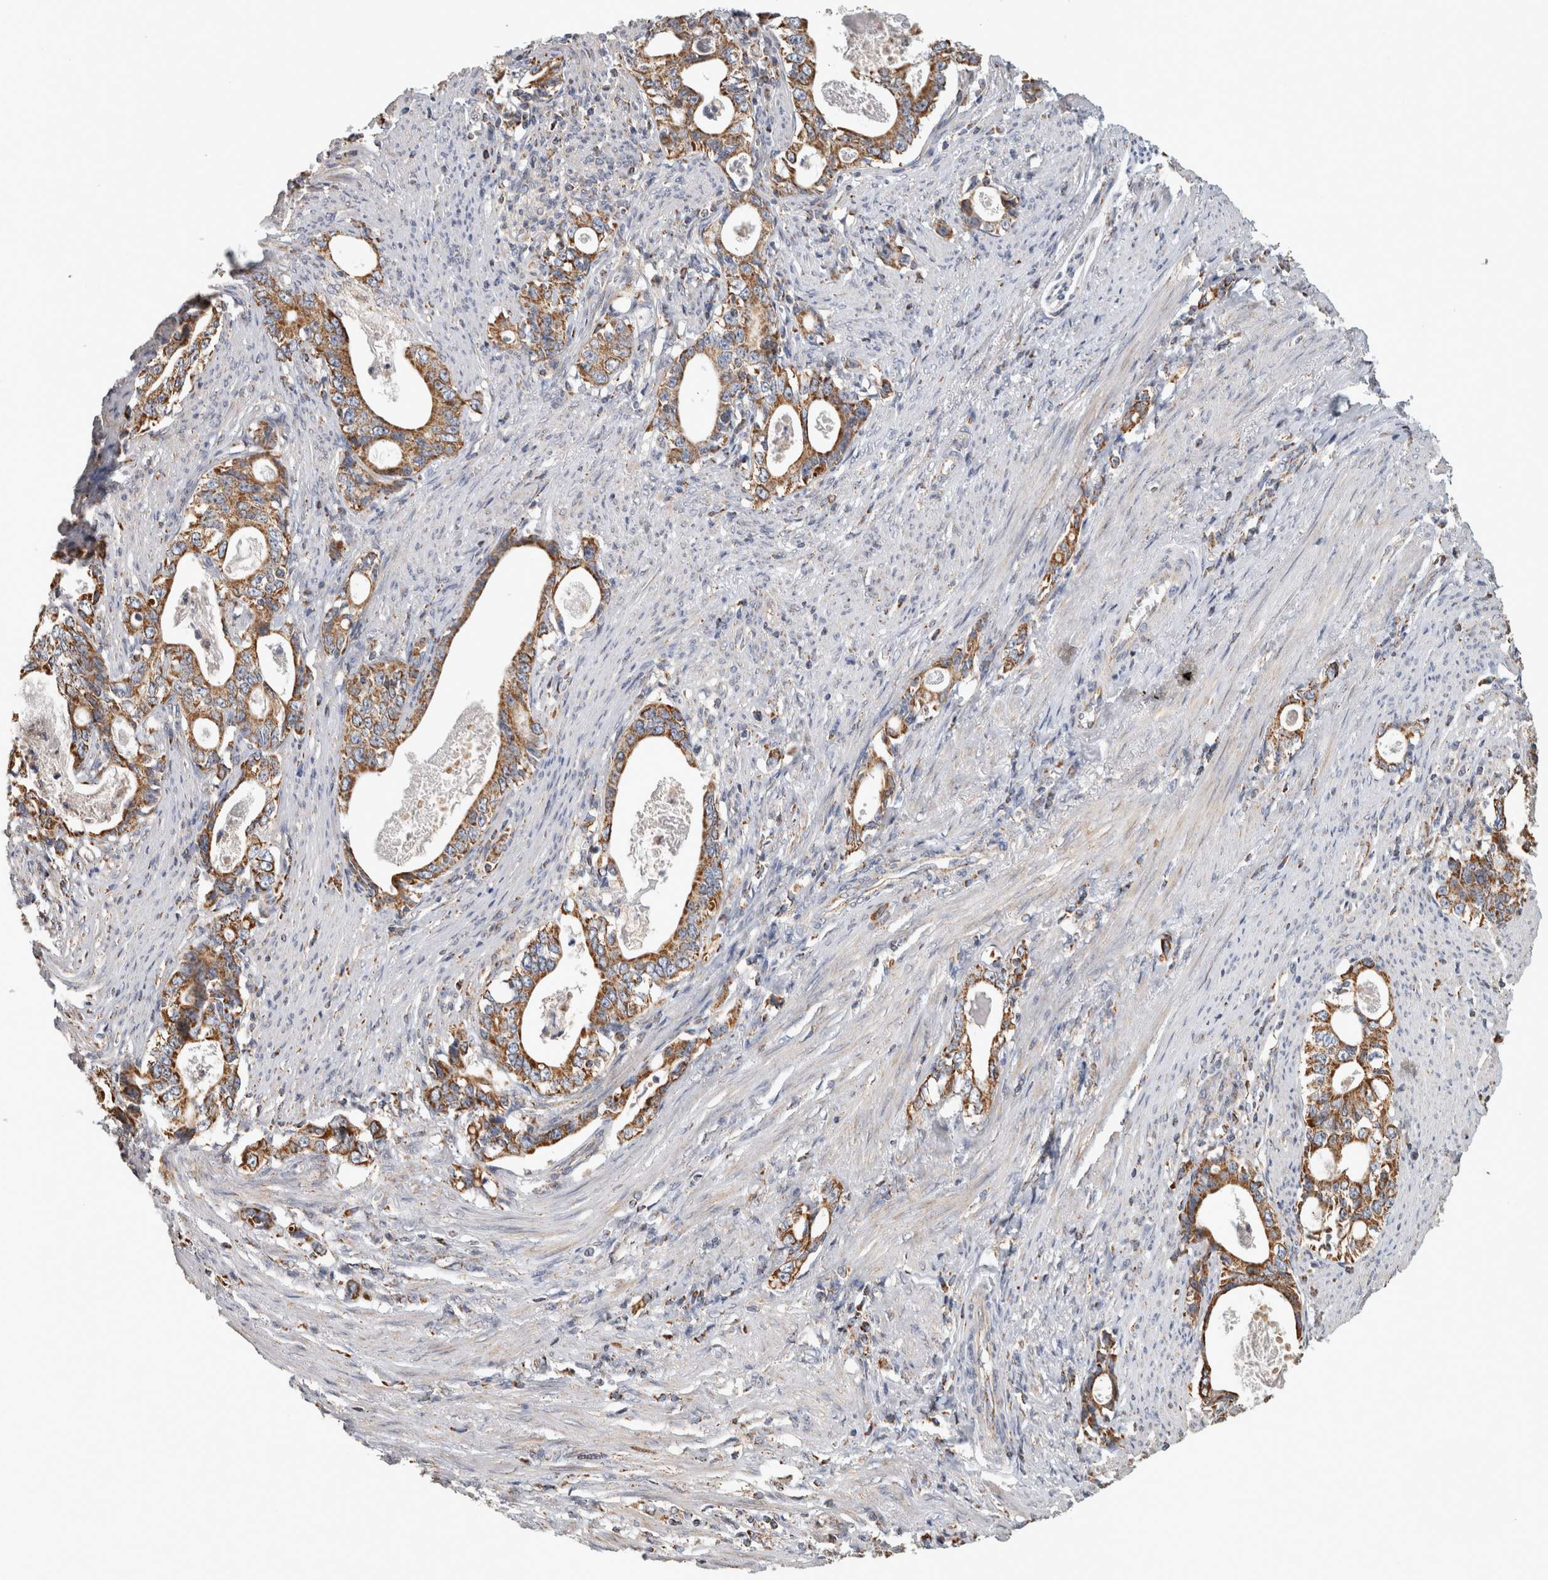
{"staining": {"intensity": "moderate", "quantity": ">75%", "location": "cytoplasmic/membranous"}, "tissue": "stomach cancer", "cell_type": "Tumor cells", "image_type": "cancer", "snomed": [{"axis": "morphology", "description": "Adenocarcinoma, NOS"}, {"axis": "topography", "description": "Stomach, lower"}], "caption": "A photomicrograph of human stomach adenocarcinoma stained for a protein reveals moderate cytoplasmic/membranous brown staining in tumor cells.", "gene": "ST8SIA1", "patient": {"sex": "female", "age": 72}}